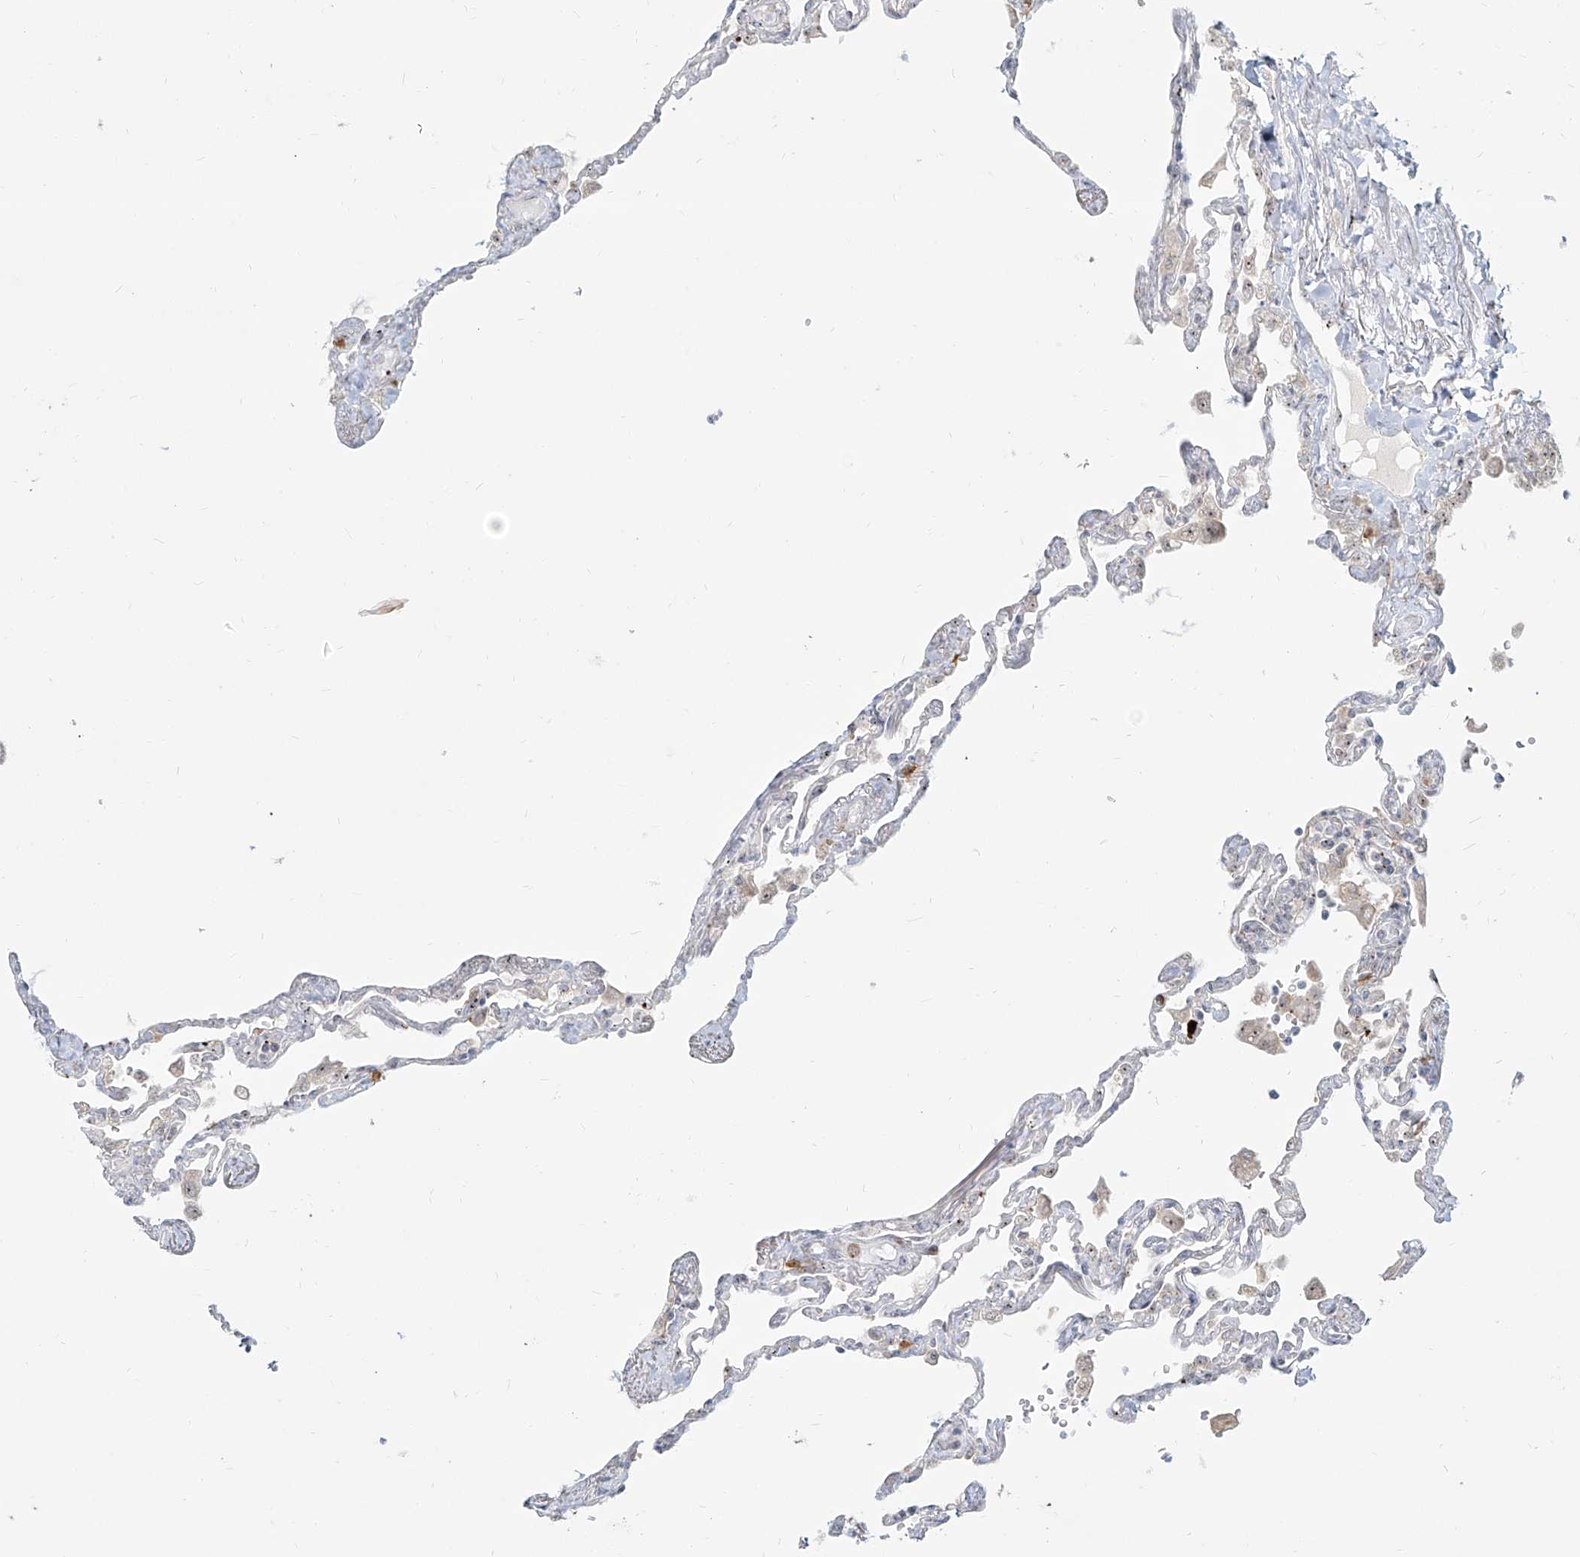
{"staining": {"intensity": "weak", "quantity": "<25%", "location": "cytoplasmic/membranous"}, "tissue": "lung", "cell_type": "Alveolar cells", "image_type": "normal", "snomed": [{"axis": "morphology", "description": "Normal tissue, NOS"}, {"axis": "topography", "description": "Lung"}], "caption": "This is a micrograph of IHC staining of normal lung, which shows no positivity in alveolar cells. (DAB (3,3'-diaminobenzidine) immunohistochemistry, high magnification).", "gene": "BYSL", "patient": {"sex": "female", "age": 67}}